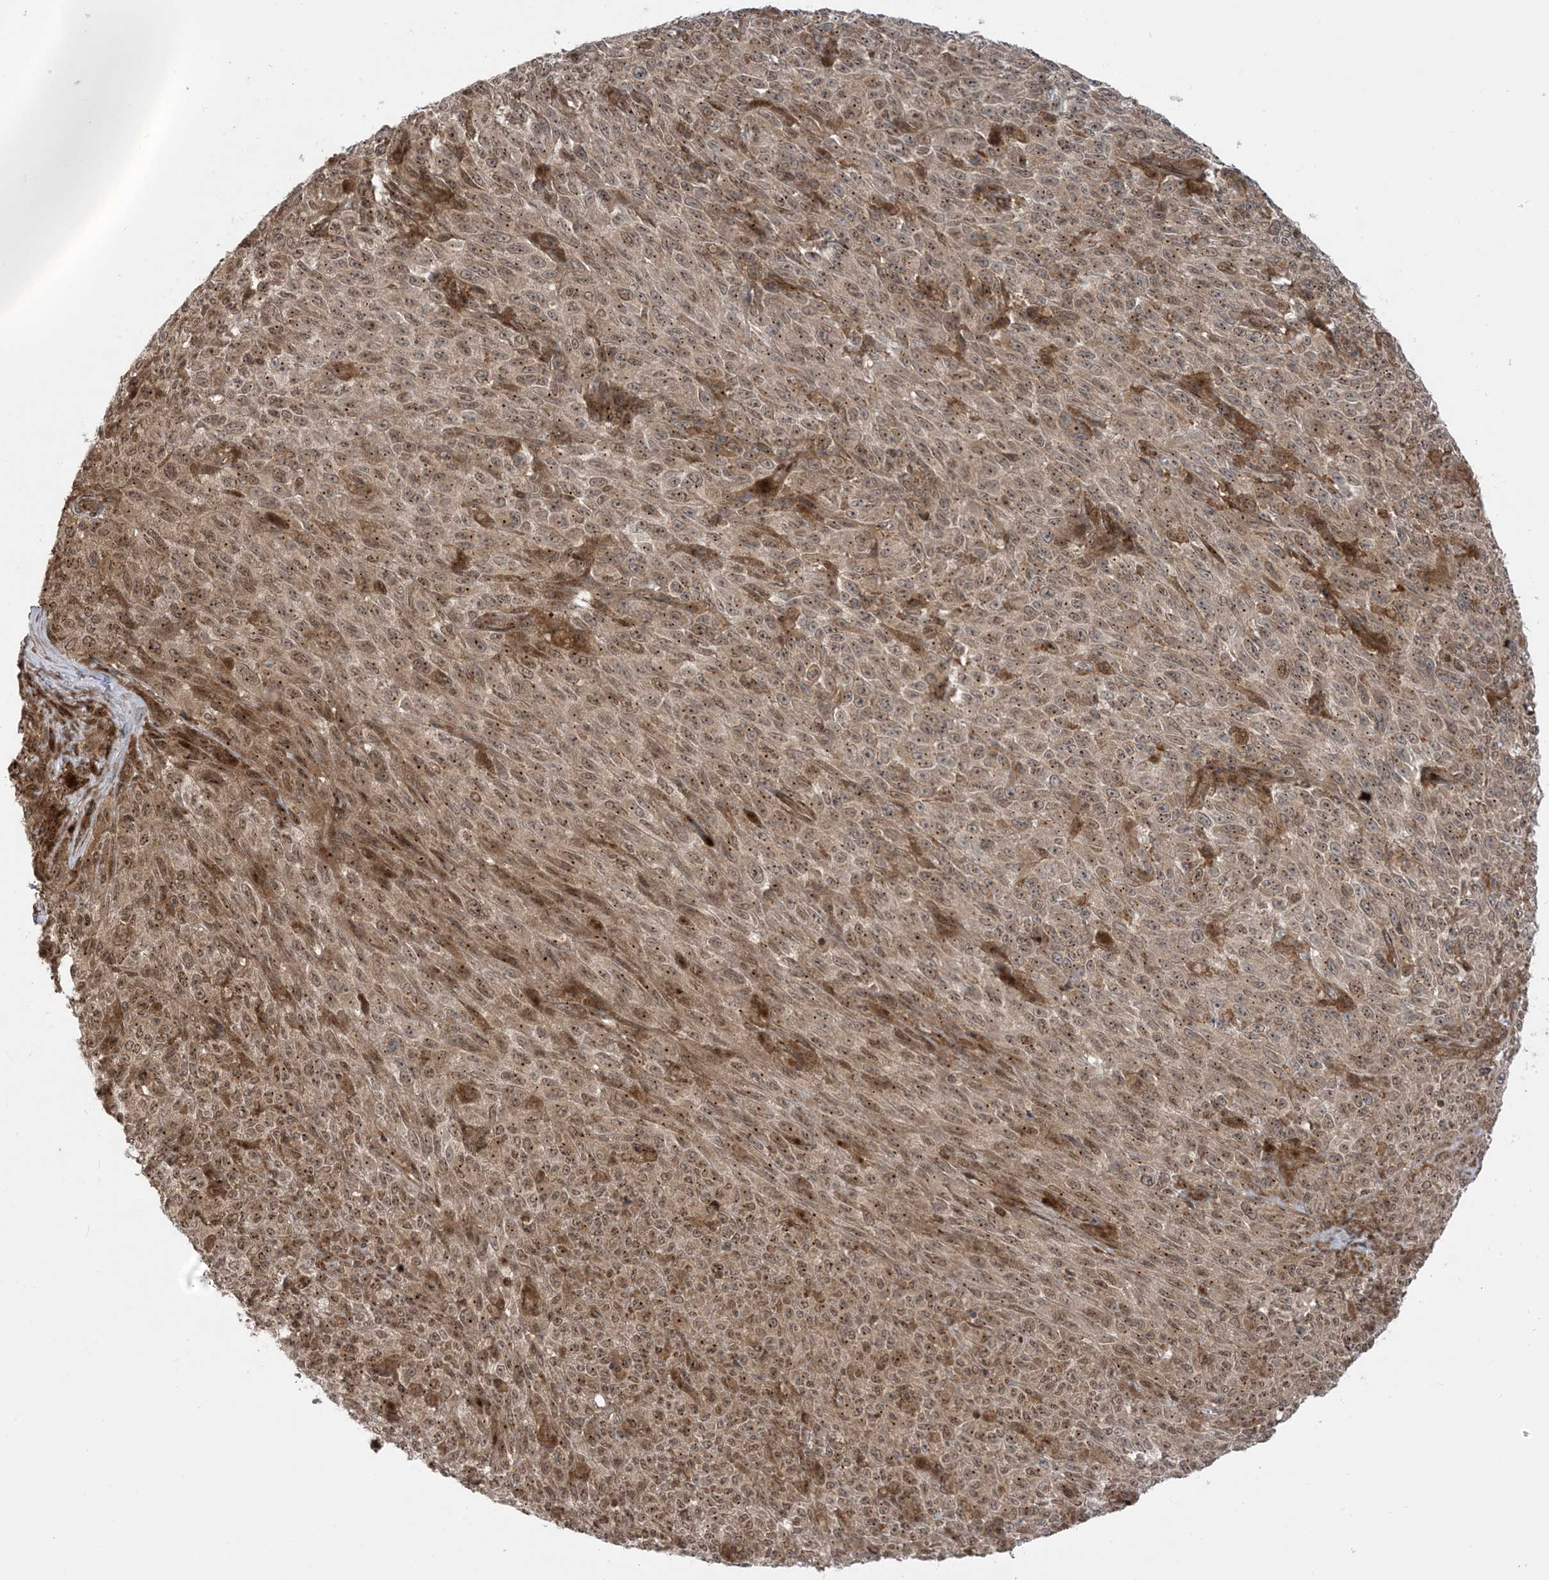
{"staining": {"intensity": "moderate", "quantity": ">75%", "location": "cytoplasmic/membranous,nuclear"}, "tissue": "melanoma", "cell_type": "Tumor cells", "image_type": "cancer", "snomed": [{"axis": "morphology", "description": "Malignant melanoma, NOS"}, {"axis": "topography", "description": "Skin"}], "caption": "The micrograph reveals immunohistochemical staining of melanoma. There is moderate cytoplasmic/membranous and nuclear positivity is identified in approximately >75% of tumor cells. Nuclei are stained in blue.", "gene": "CASP4", "patient": {"sex": "female", "age": 82}}